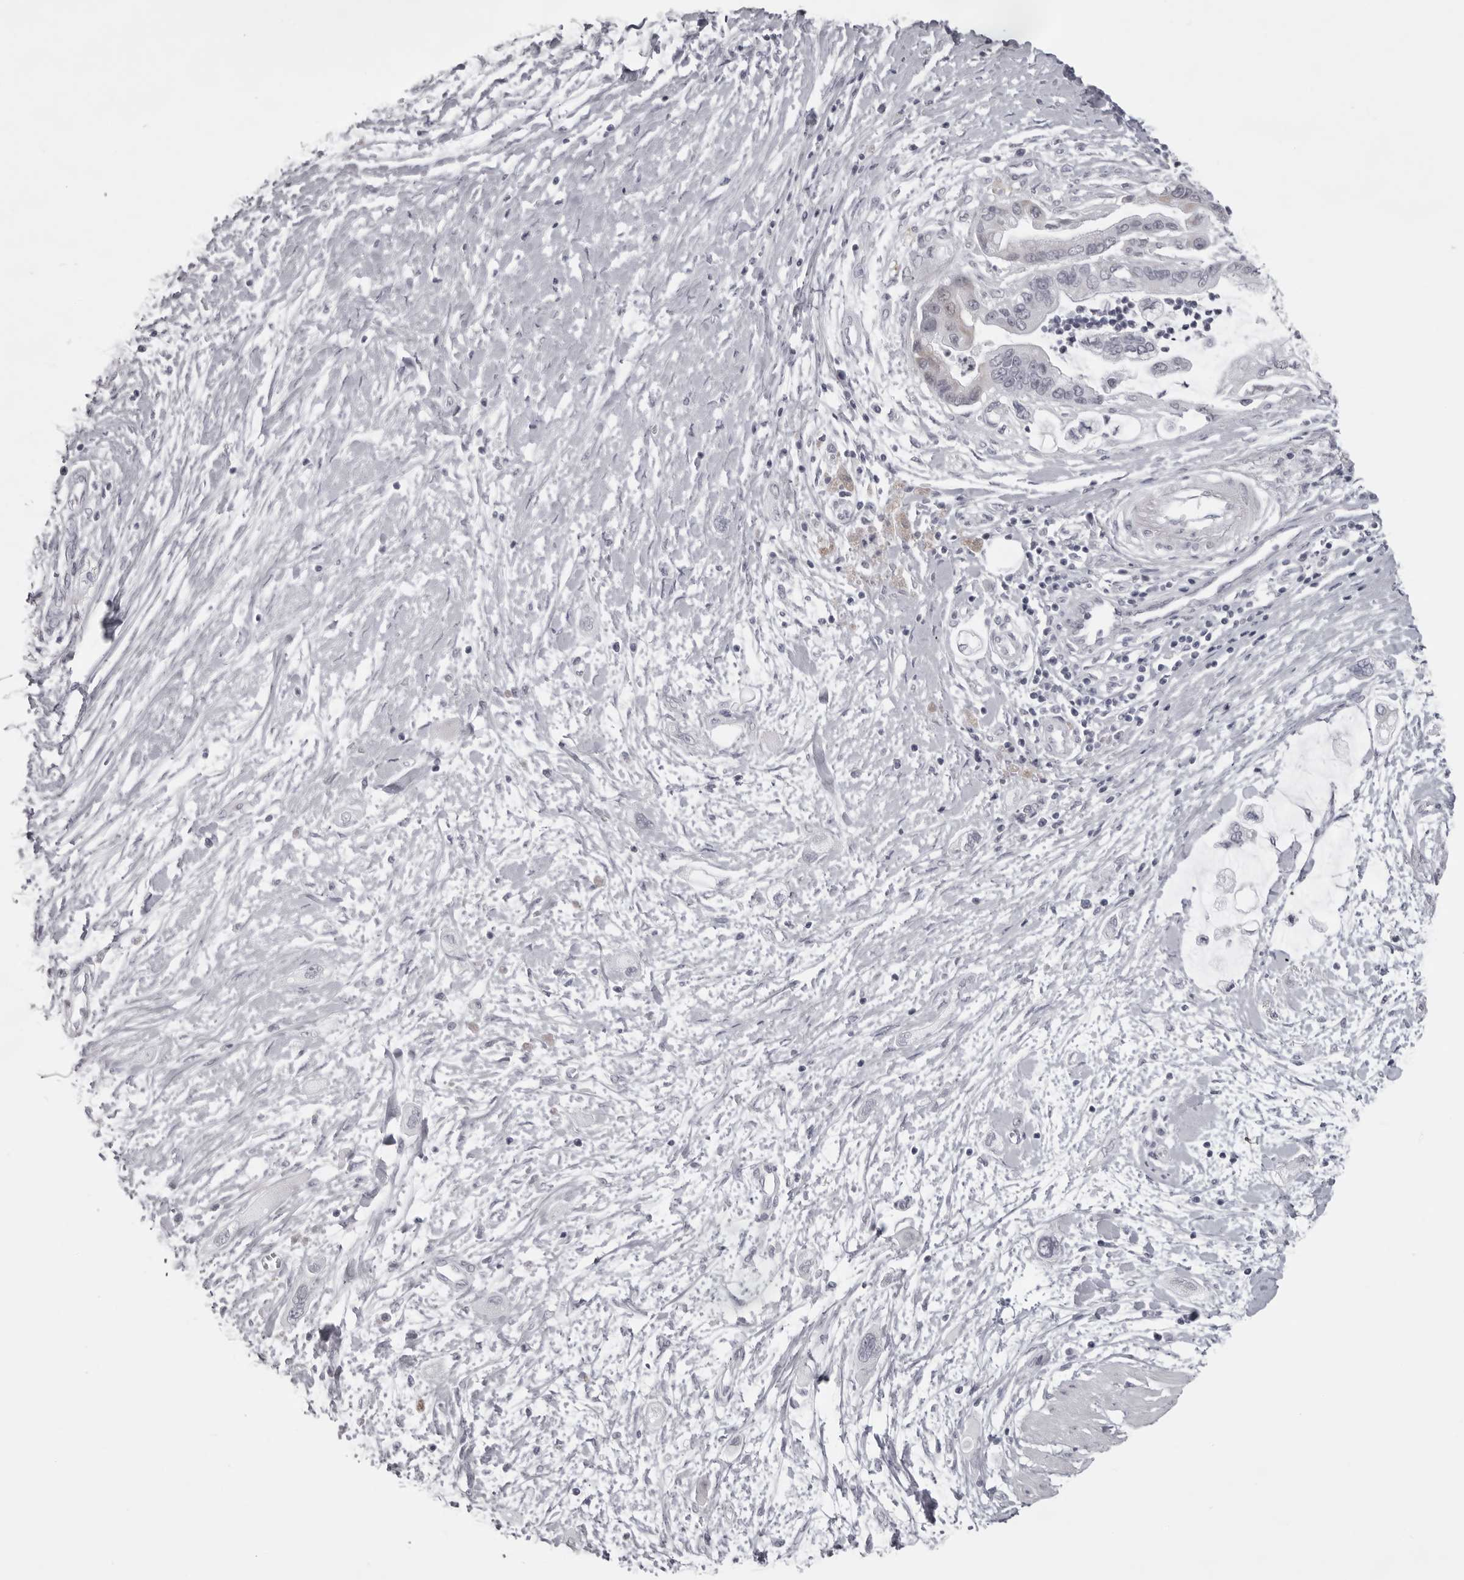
{"staining": {"intensity": "negative", "quantity": "none", "location": "none"}, "tissue": "pancreatic cancer", "cell_type": "Tumor cells", "image_type": "cancer", "snomed": [{"axis": "morphology", "description": "Adenocarcinoma, NOS"}, {"axis": "topography", "description": "Pancreas"}], "caption": "Protein analysis of pancreatic cancer (adenocarcinoma) displays no significant expression in tumor cells.", "gene": "NUDT18", "patient": {"sex": "male", "age": 59}}